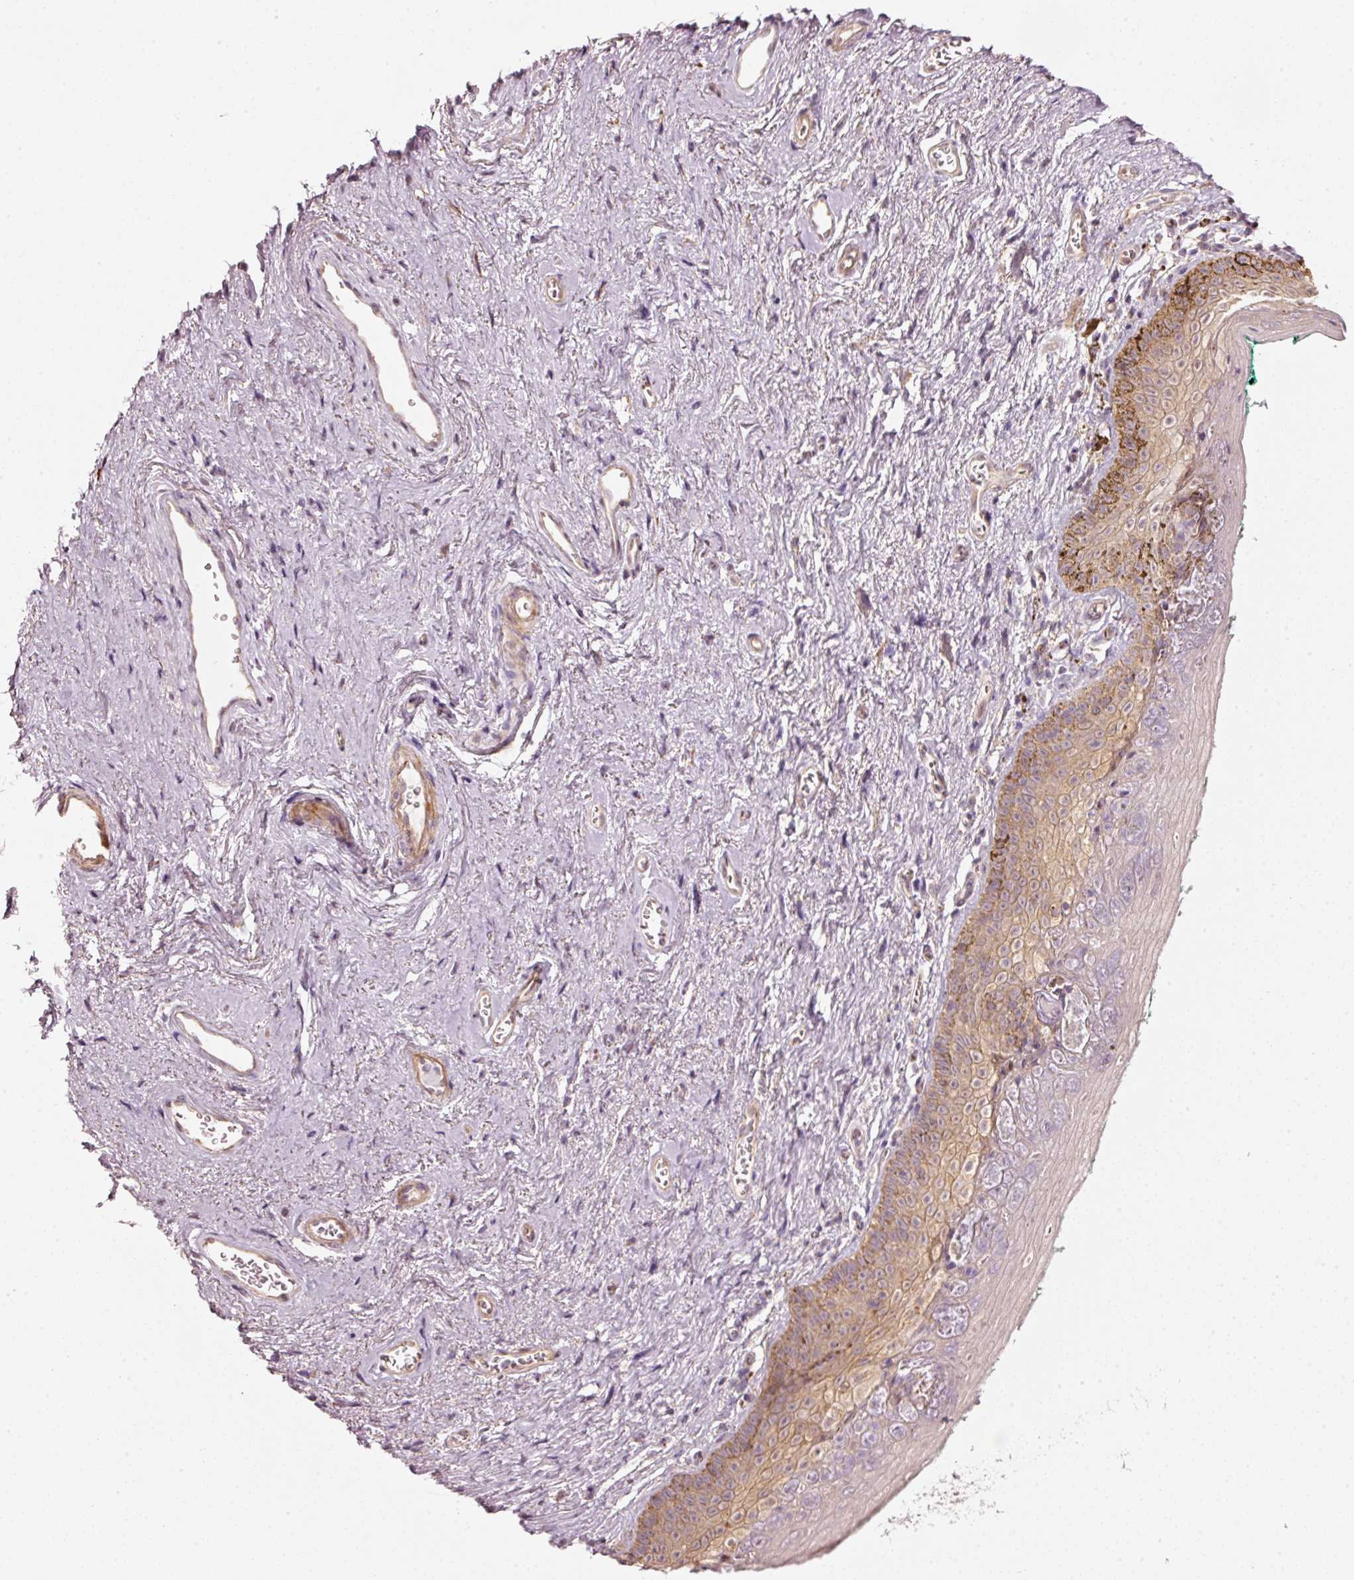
{"staining": {"intensity": "moderate", "quantity": ">75%", "location": "cytoplasmic/membranous"}, "tissue": "vagina", "cell_type": "Squamous epithelial cells", "image_type": "normal", "snomed": [{"axis": "morphology", "description": "Normal tissue, NOS"}, {"axis": "topography", "description": "Vulva"}, {"axis": "topography", "description": "Vagina"}, {"axis": "topography", "description": "Peripheral nerve tissue"}], "caption": "Immunohistochemistry (IHC) staining of normal vagina, which shows medium levels of moderate cytoplasmic/membranous expression in approximately >75% of squamous epithelial cells indicating moderate cytoplasmic/membranous protein positivity. The staining was performed using DAB (brown) for protein detection and nuclei were counterstained in hematoxylin (blue).", "gene": "ARHGAP22", "patient": {"sex": "female", "age": 66}}